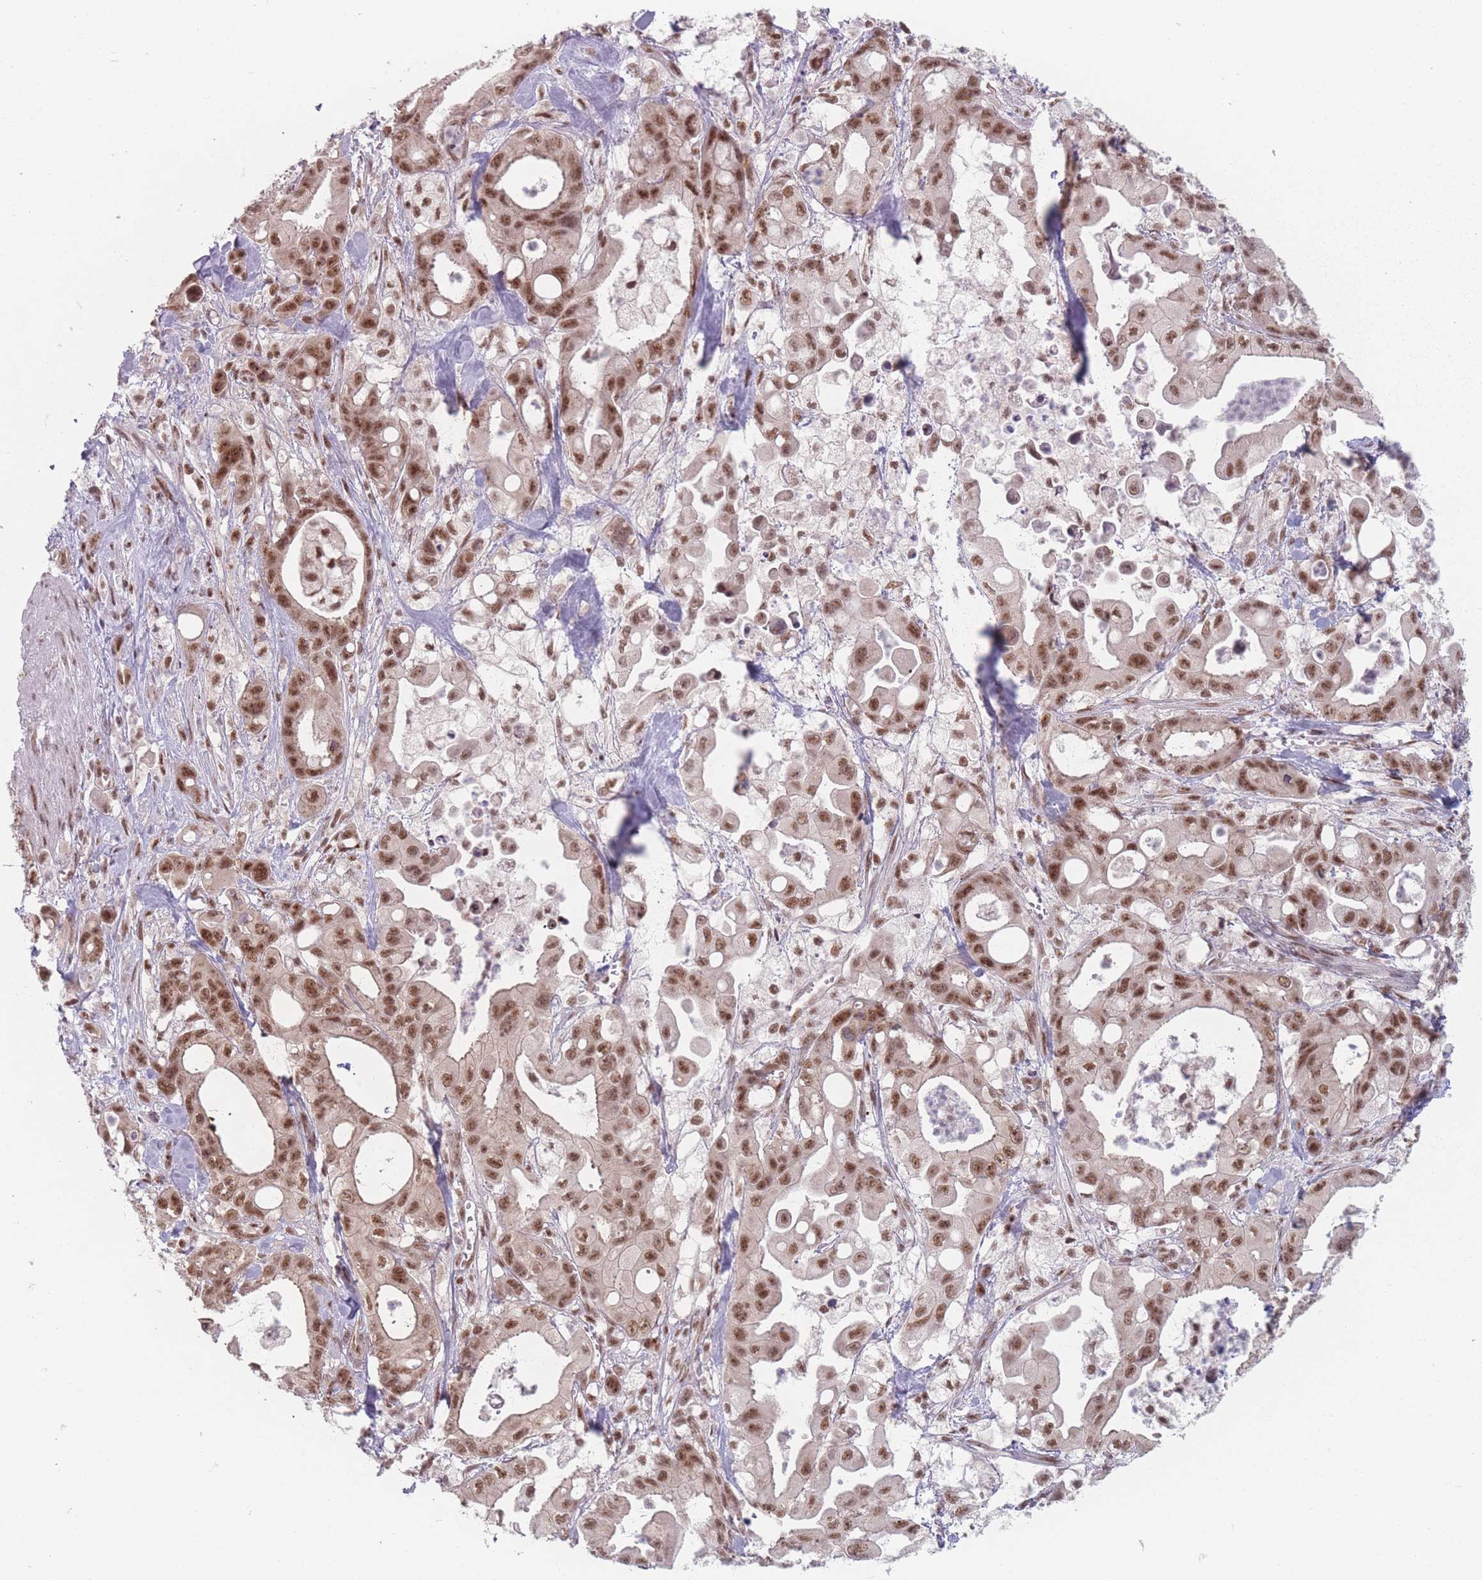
{"staining": {"intensity": "strong", "quantity": ">75%", "location": "nuclear"}, "tissue": "pancreatic cancer", "cell_type": "Tumor cells", "image_type": "cancer", "snomed": [{"axis": "morphology", "description": "Adenocarcinoma, NOS"}, {"axis": "topography", "description": "Pancreas"}], "caption": "DAB (3,3'-diaminobenzidine) immunohistochemical staining of human adenocarcinoma (pancreatic) displays strong nuclear protein expression in about >75% of tumor cells.", "gene": "ZC3H14", "patient": {"sex": "male", "age": 68}}